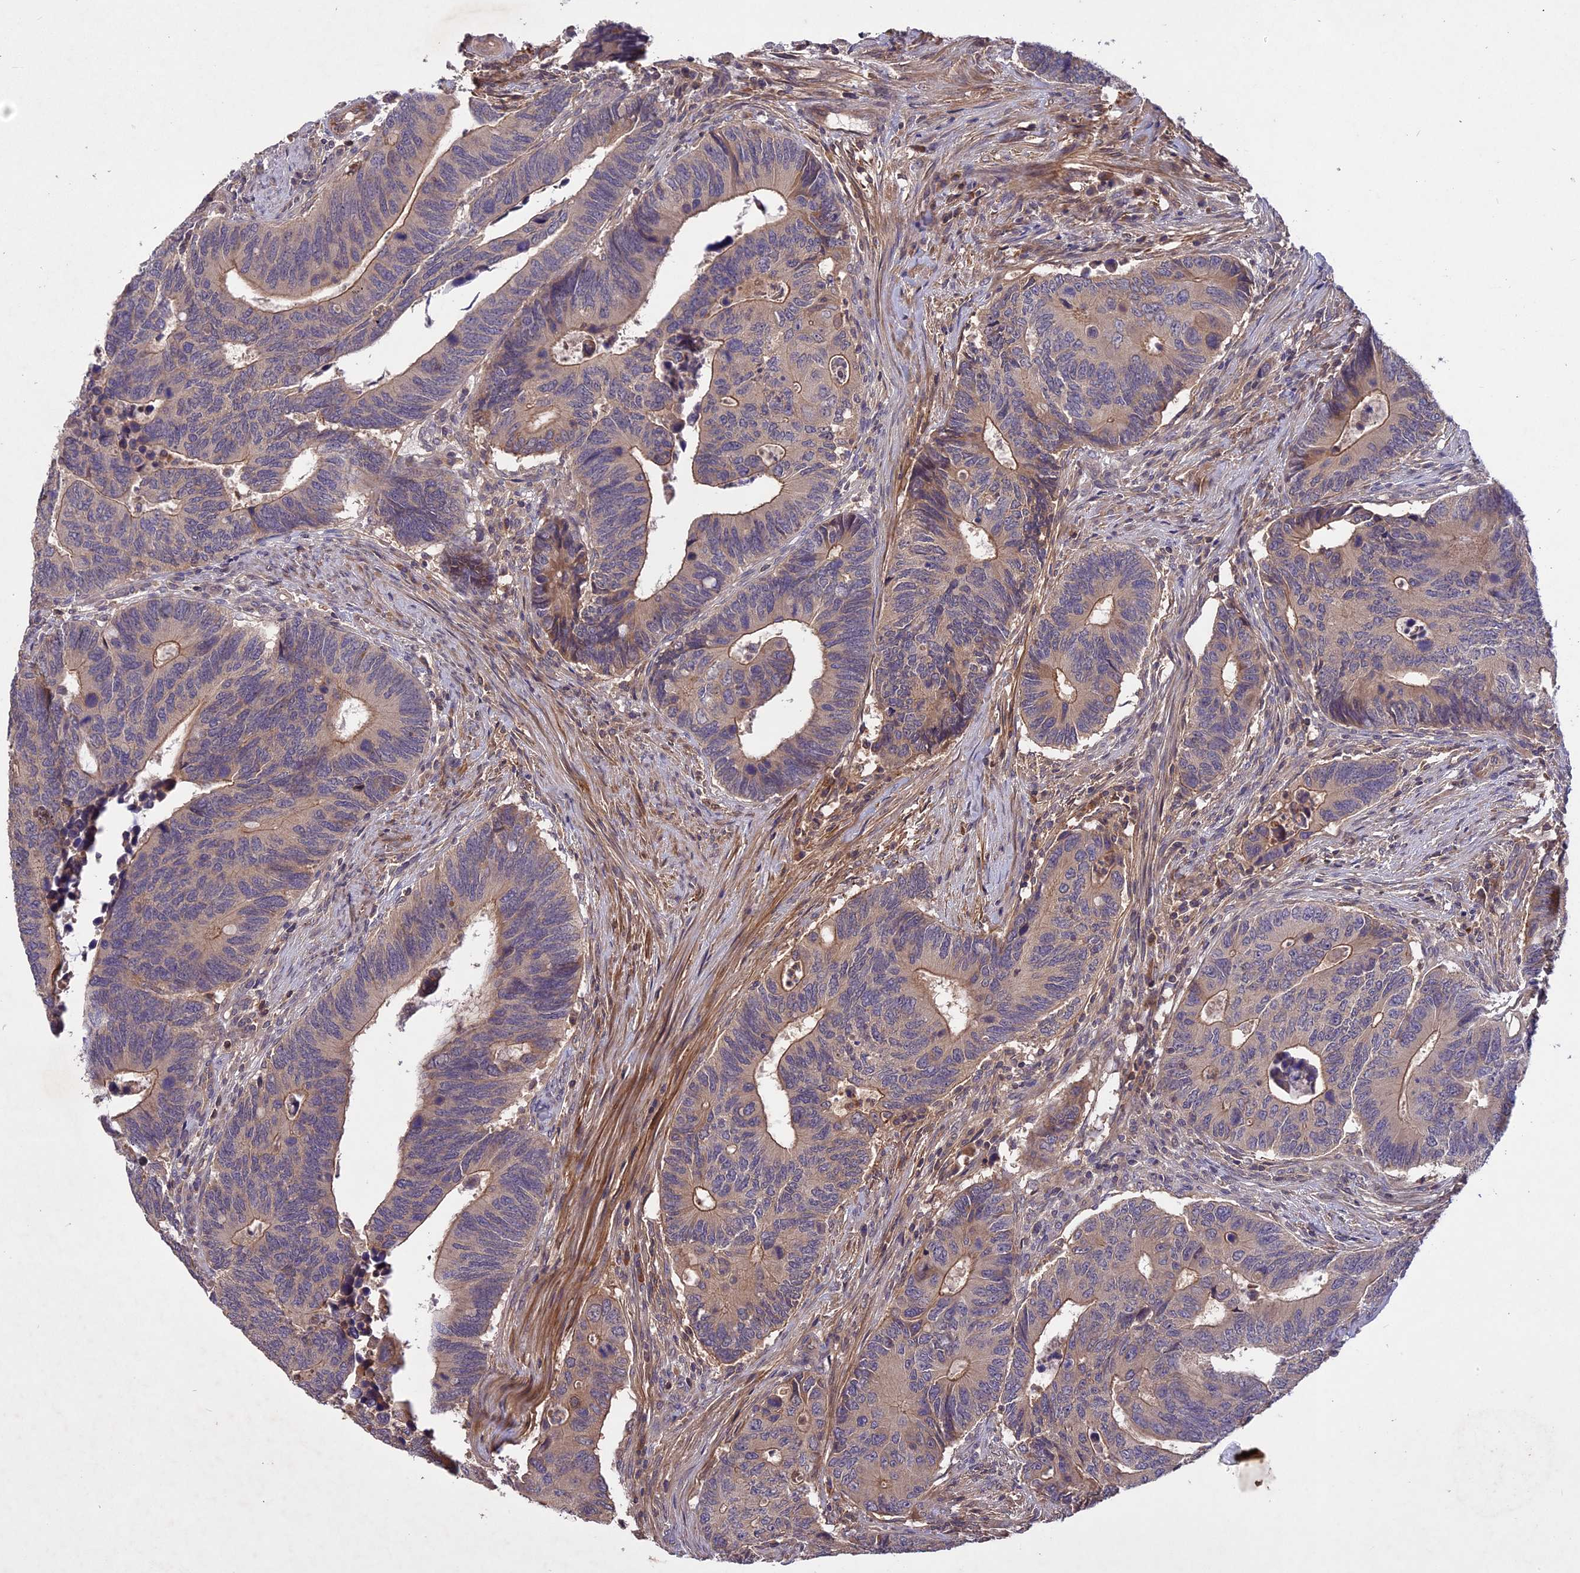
{"staining": {"intensity": "moderate", "quantity": "25%-75%", "location": "cytoplasmic/membranous"}, "tissue": "colorectal cancer", "cell_type": "Tumor cells", "image_type": "cancer", "snomed": [{"axis": "morphology", "description": "Adenocarcinoma, NOS"}, {"axis": "topography", "description": "Colon"}], "caption": "This image exhibits immunohistochemistry staining of human colorectal adenocarcinoma, with medium moderate cytoplasmic/membranous staining in approximately 25%-75% of tumor cells.", "gene": "ADO", "patient": {"sex": "male", "age": 87}}